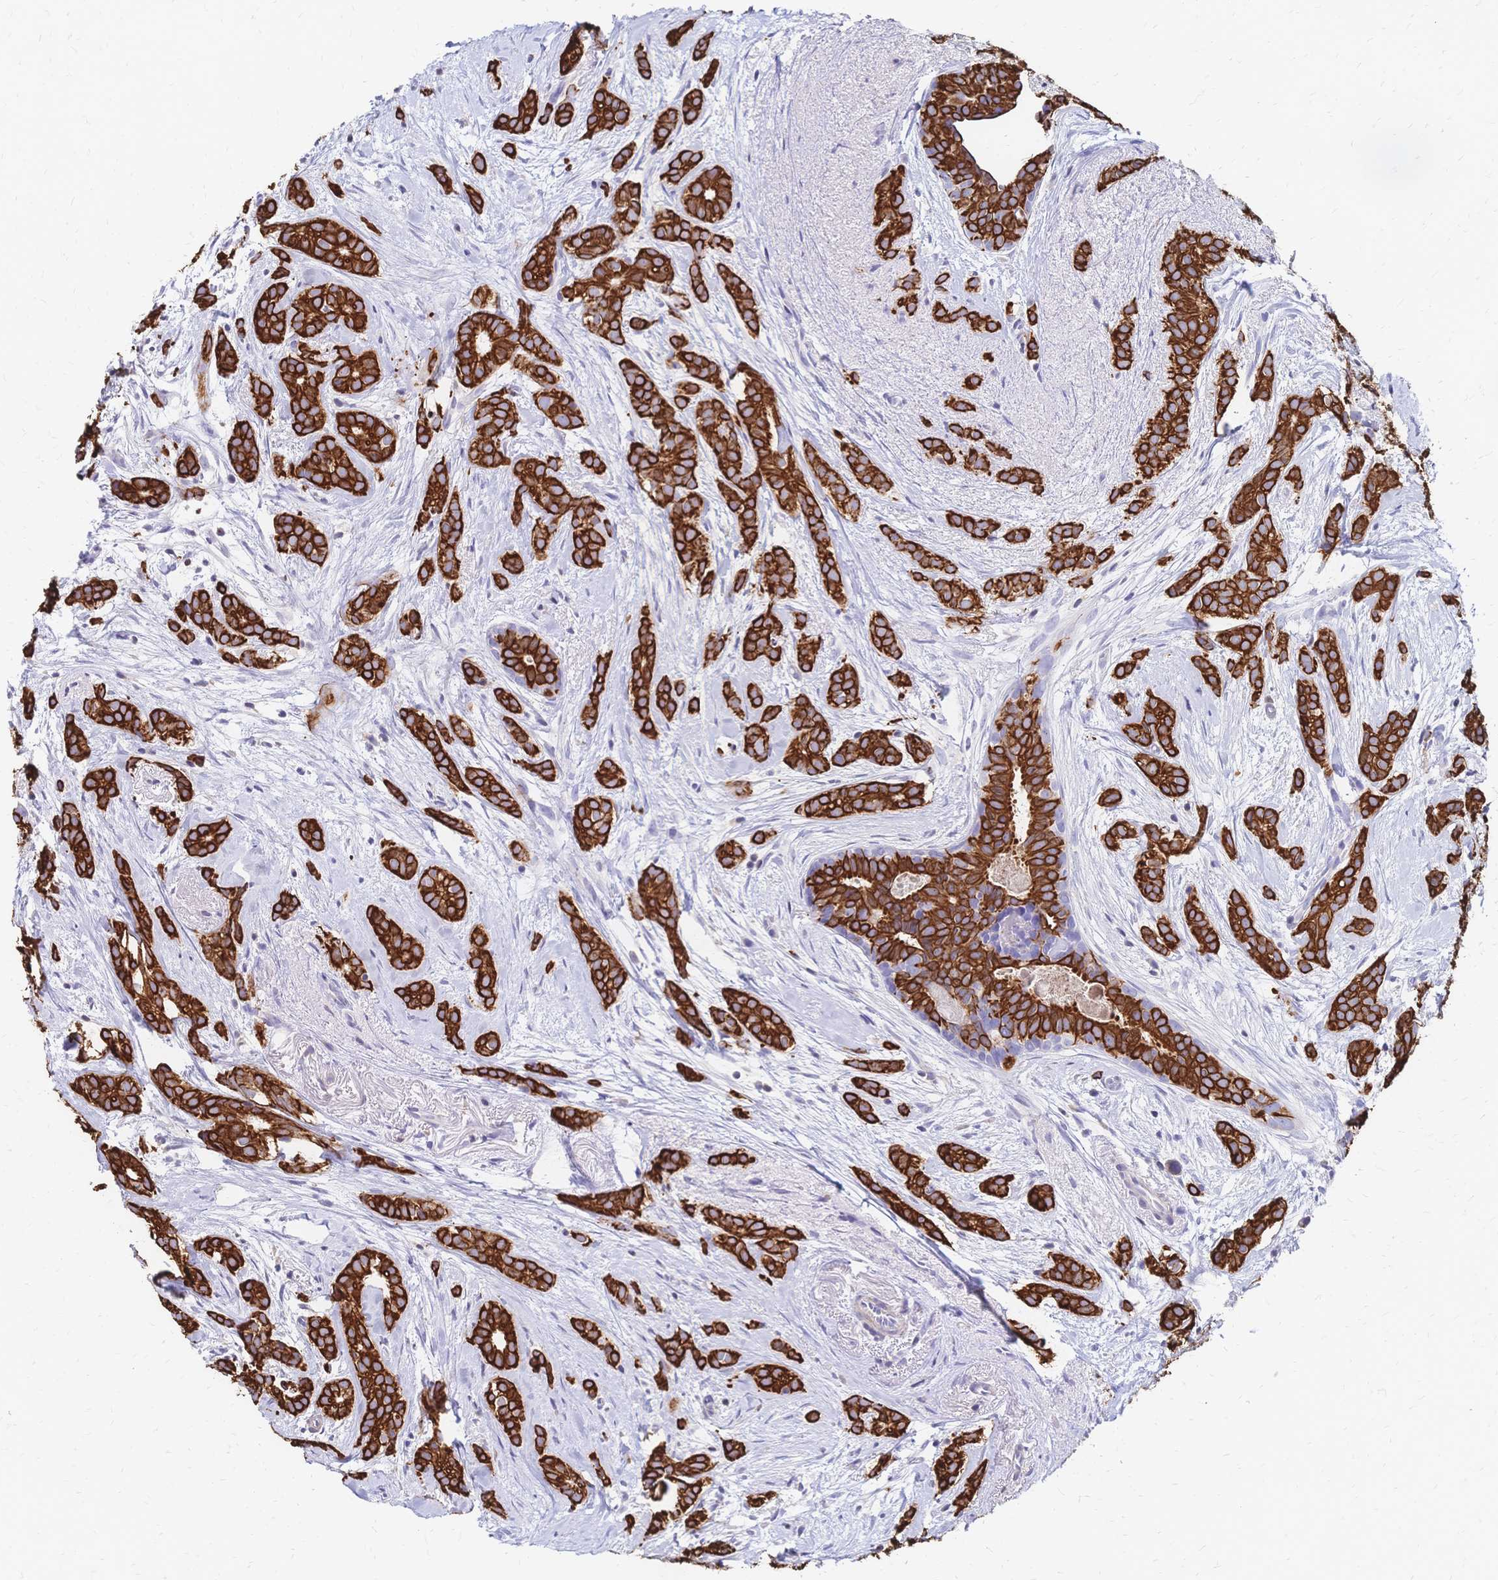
{"staining": {"intensity": "strong", "quantity": ">75%", "location": "cytoplasmic/membranous"}, "tissue": "breast cancer", "cell_type": "Tumor cells", "image_type": "cancer", "snomed": [{"axis": "morphology", "description": "Duct carcinoma"}, {"axis": "topography", "description": "Breast"}], "caption": "A histopathology image showing strong cytoplasmic/membranous staining in approximately >75% of tumor cells in breast infiltrating ductal carcinoma, as visualized by brown immunohistochemical staining.", "gene": "DTNB", "patient": {"sex": "female", "age": 65}}